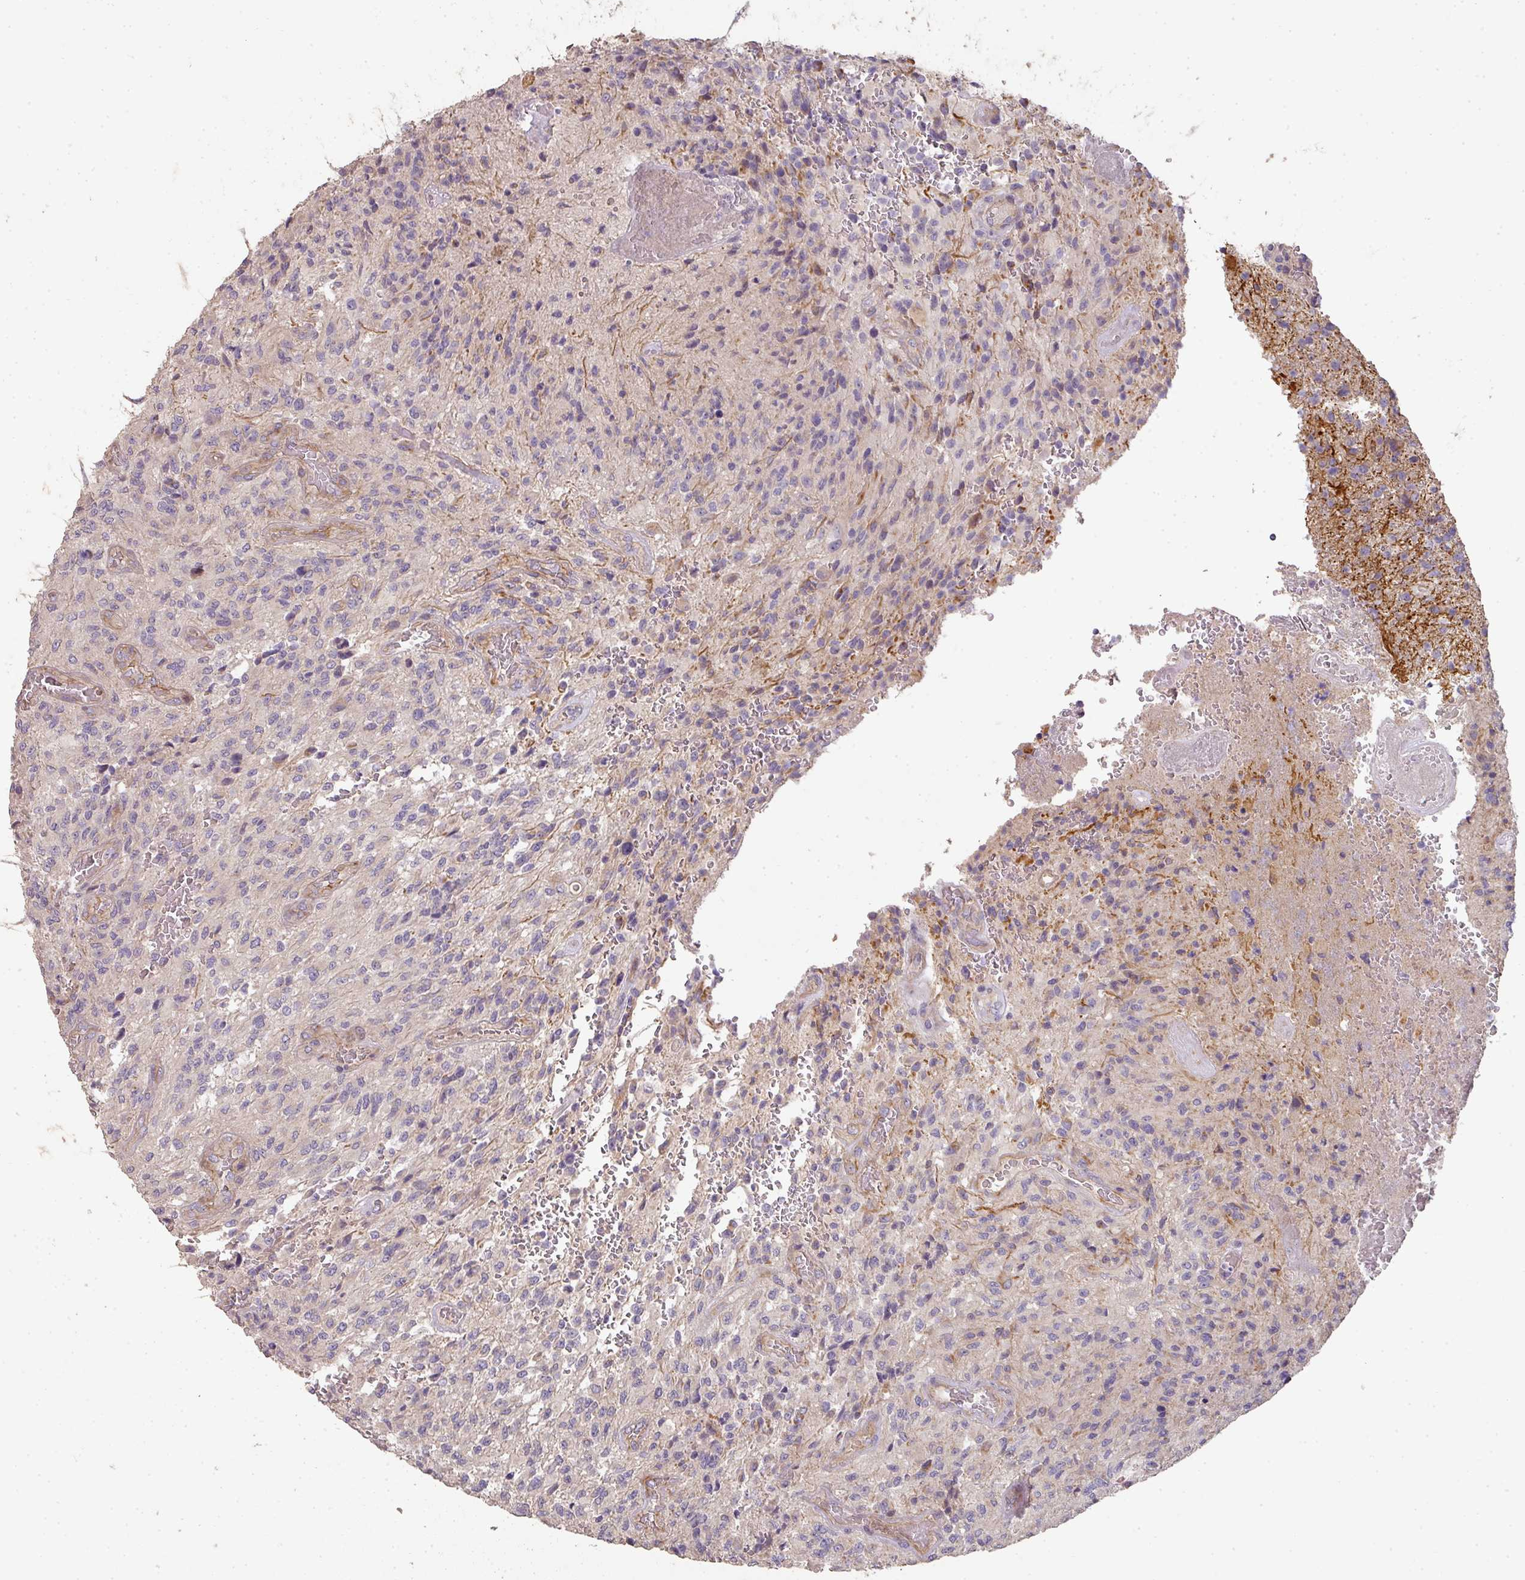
{"staining": {"intensity": "negative", "quantity": "none", "location": "none"}, "tissue": "glioma", "cell_type": "Tumor cells", "image_type": "cancer", "snomed": [{"axis": "morphology", "description": "Normal tissue, NOS"}, {"axis": "morphology", "description": "Glioma, malignant, High grade"}, {"axis": "topography", "description": "Cerebral cortex"}], "caption": "This photomicrograph is of glioma stained with immunohistochemistry (IHC) to label a protein in brown with the nuclei are counter-stained blue. There is no staining in tumor cells.", "gene": "PCDH1", "patient": {"sex": "male", "age": 56}}